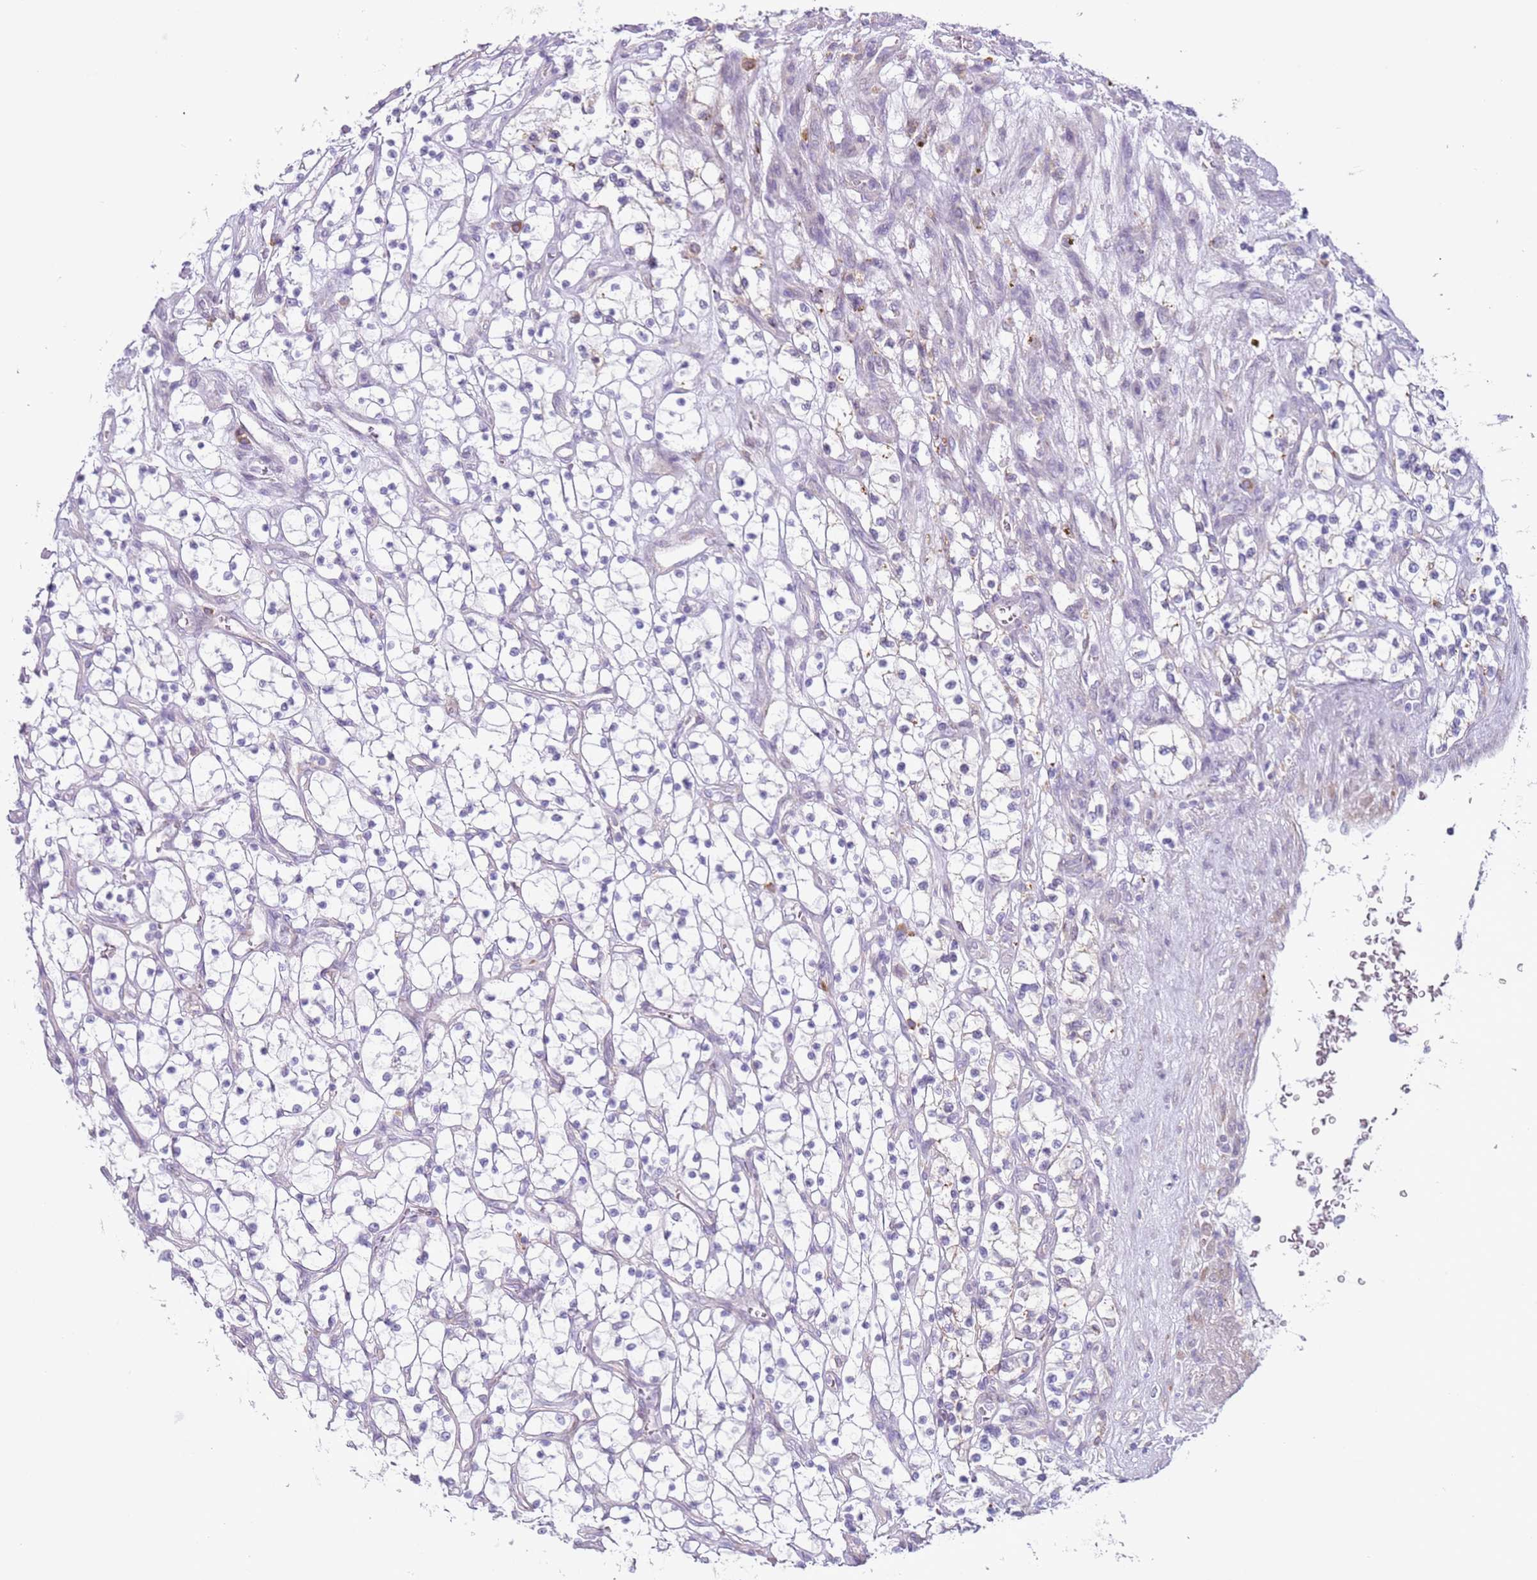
{"staining": {"intensity": "negative", "quantity": "none", "location": "none"}, "tissue": "renal cancer", "cell_type": "Tumor cells", "image_type": "cancer", "snomed": [{"axis": "morphology", "description": "Adenocarcinoma, NOS"}, {"axis": "topography", "description": "Kidney"}], "caption": "Immunohistochemistry photomicrograph of human renal adenocarcinoma stained for a protein (brown), which exhibits no expression in tumor cells.", "gene": "OAF", "patient": {"sex": "female", "age": 69}}